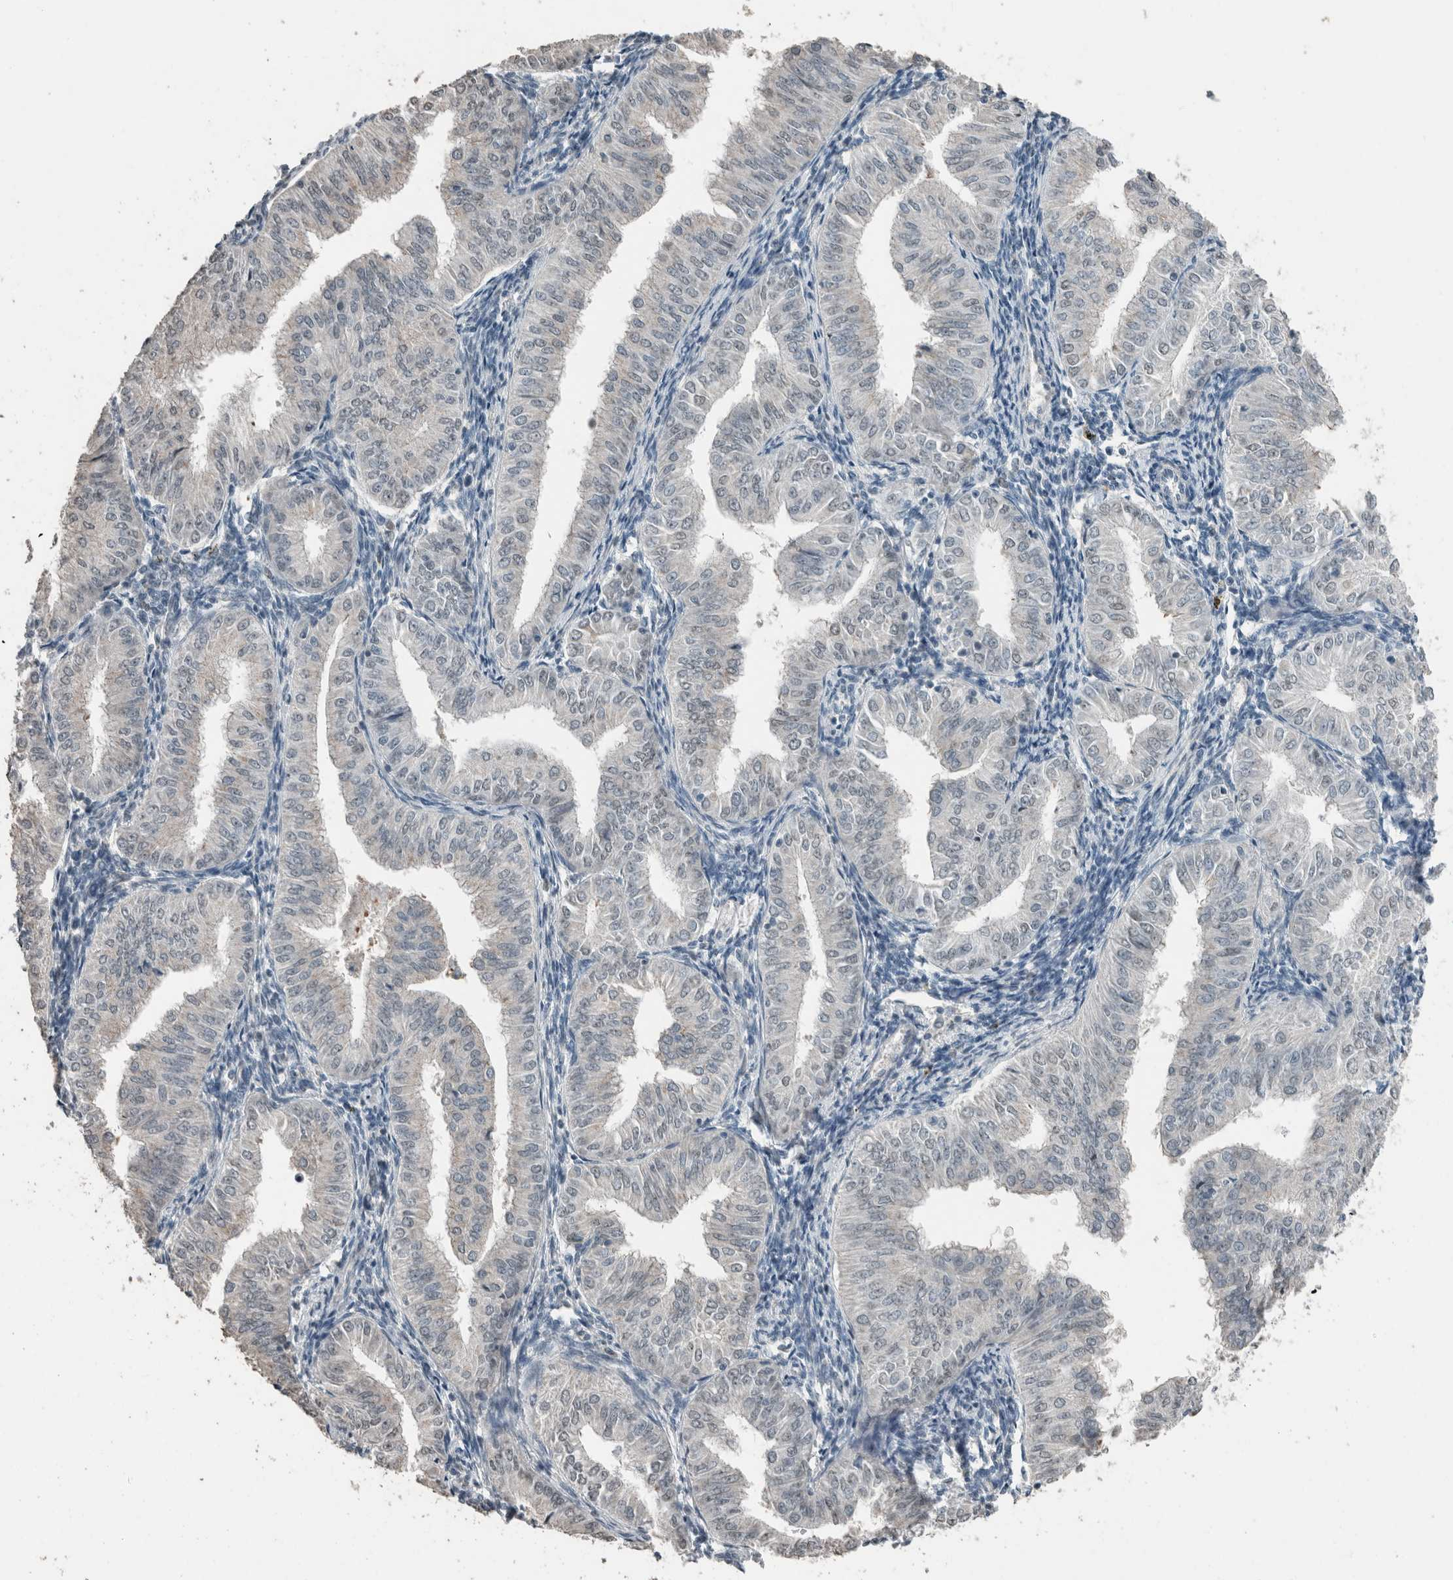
{"staining": {"intensity": "negative", "quantity": "none", "location": "none"}, "tissue": "endometrial cancer", "cell_type": "Tumor cells", "image_type": "cancer", "snomed": [{"axis": "morphology", "description": "Normal tissue, NOS"}, {"axis": "morphology", "description": "Adenocarcinoma, NOS"}, {"axis": "topography", "description": "Endometrium"}], "caption": "Tumor cells show no significant positivity in endometrial adenocarcinoma.", "gene": "ACVR2B", "patient": {"sex": "female", "age": 53}}